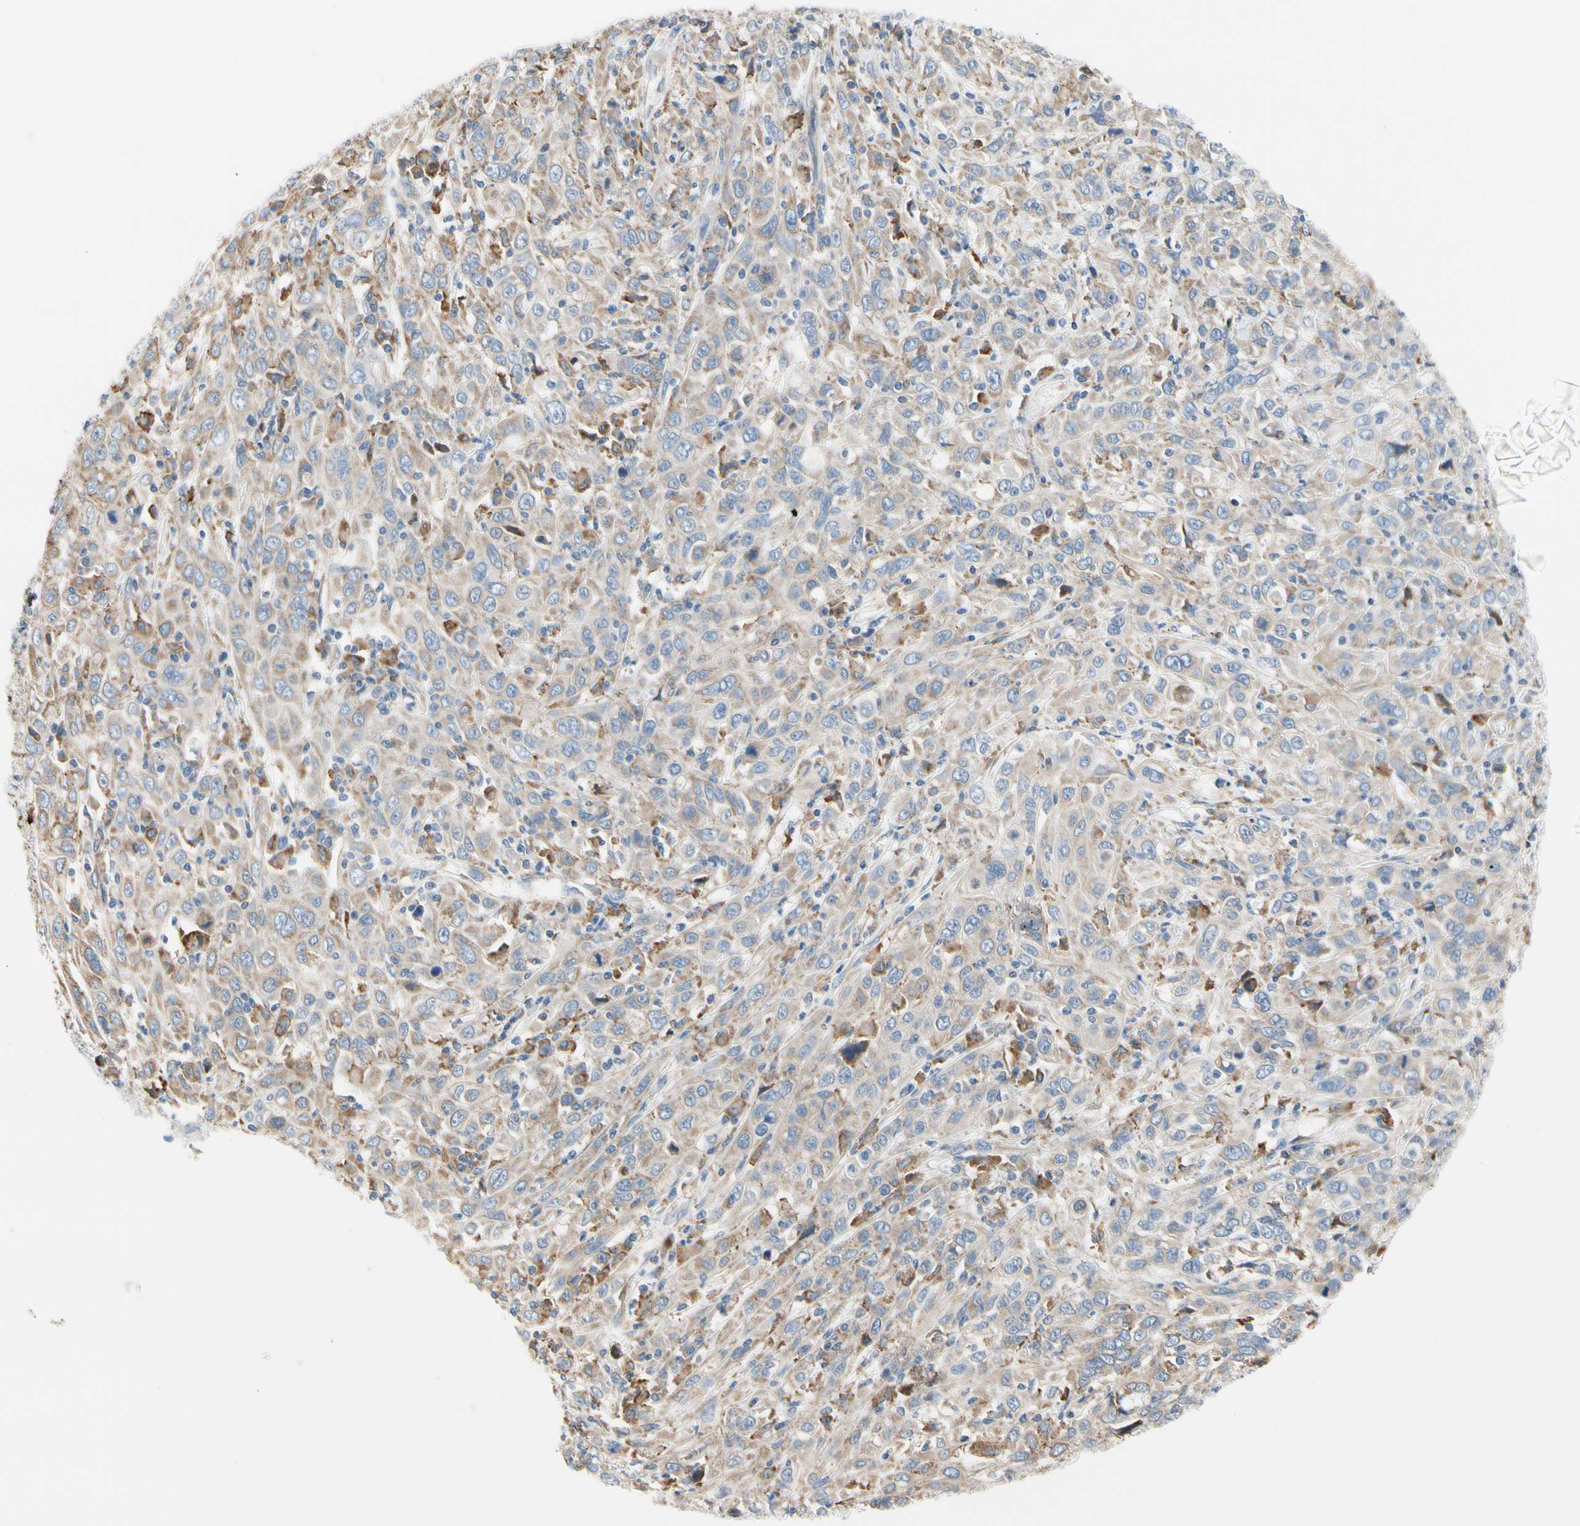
{"staining": {"intensity": "weak", "quantity": ">75%", "location": "cytoplasmic/membranous"}, "tissue": "cervical cancer", "cell_type": "Tumor cells", "image_type": "cancer", "snomed": [{"axis": "morphology", "description": "Squamous cell carcinoma, NOS"}, {"axis": "topography", "description": "Cervix"}], "caption": "About >75% of tumor cells in squamous cell carcinoma (cervical) demonstrate weak cytoplasmic/membranous protein expression as visualized by brown immunohistochemical staining.", "gene": "STXBP1", "patient": {"sex": "female", "age": 46}}